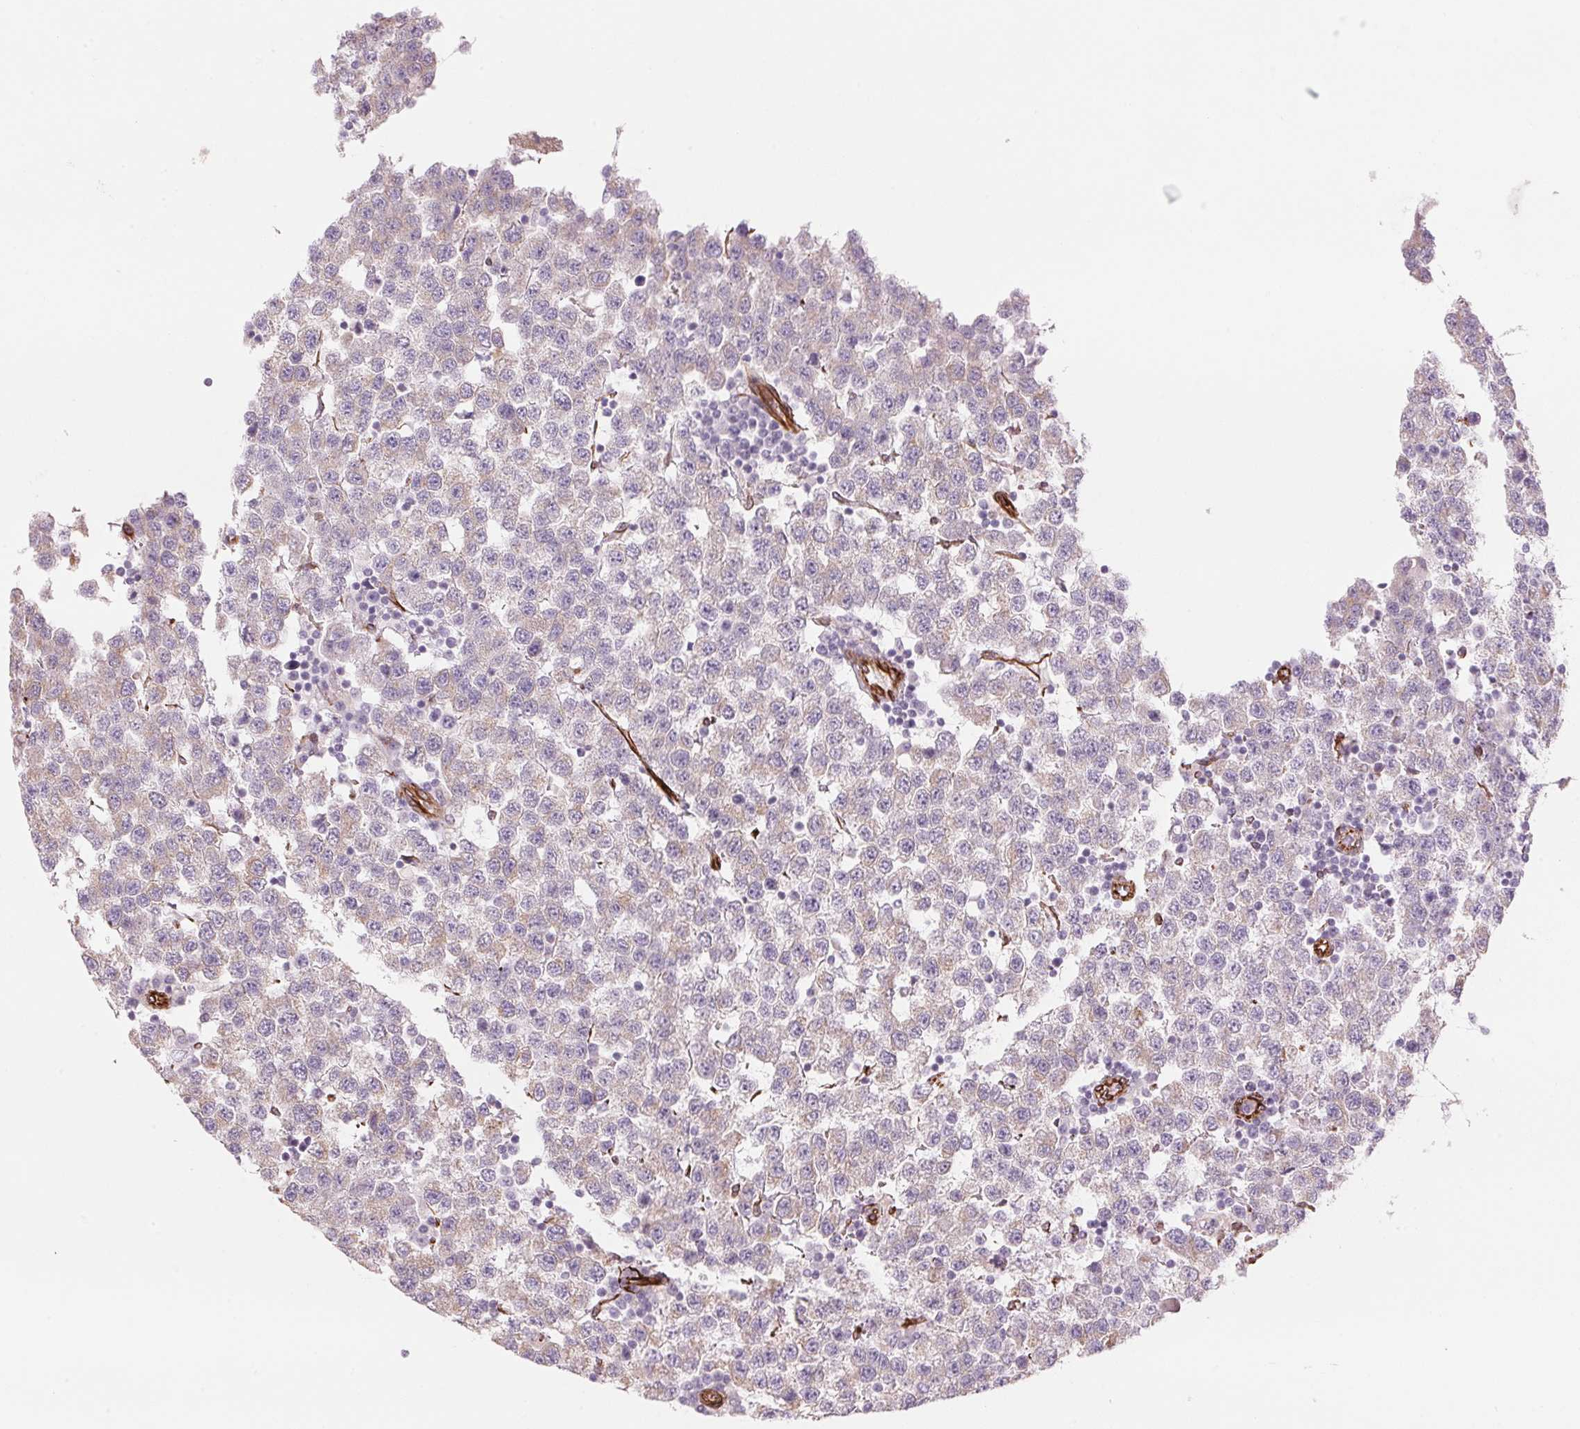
{"staining": {"intensity": "negative", "quantity": "none", "location": "none"}, "tissue": "testis cancer", "cell_type": "Tumor cells", "image_type": "cancer", "snomed": [{"axis": "morphology", "description": "Seminoma, NOS"}, {"axis": "topography", "description": "Testis"}], "caption": "IHC micrograph of neoplastic tissue: human testis seminoma stained with DAB displays no significant protein expression in tumor cells.", "gene": "CLPS", "patient": {"sex": "male", "age": 34}}